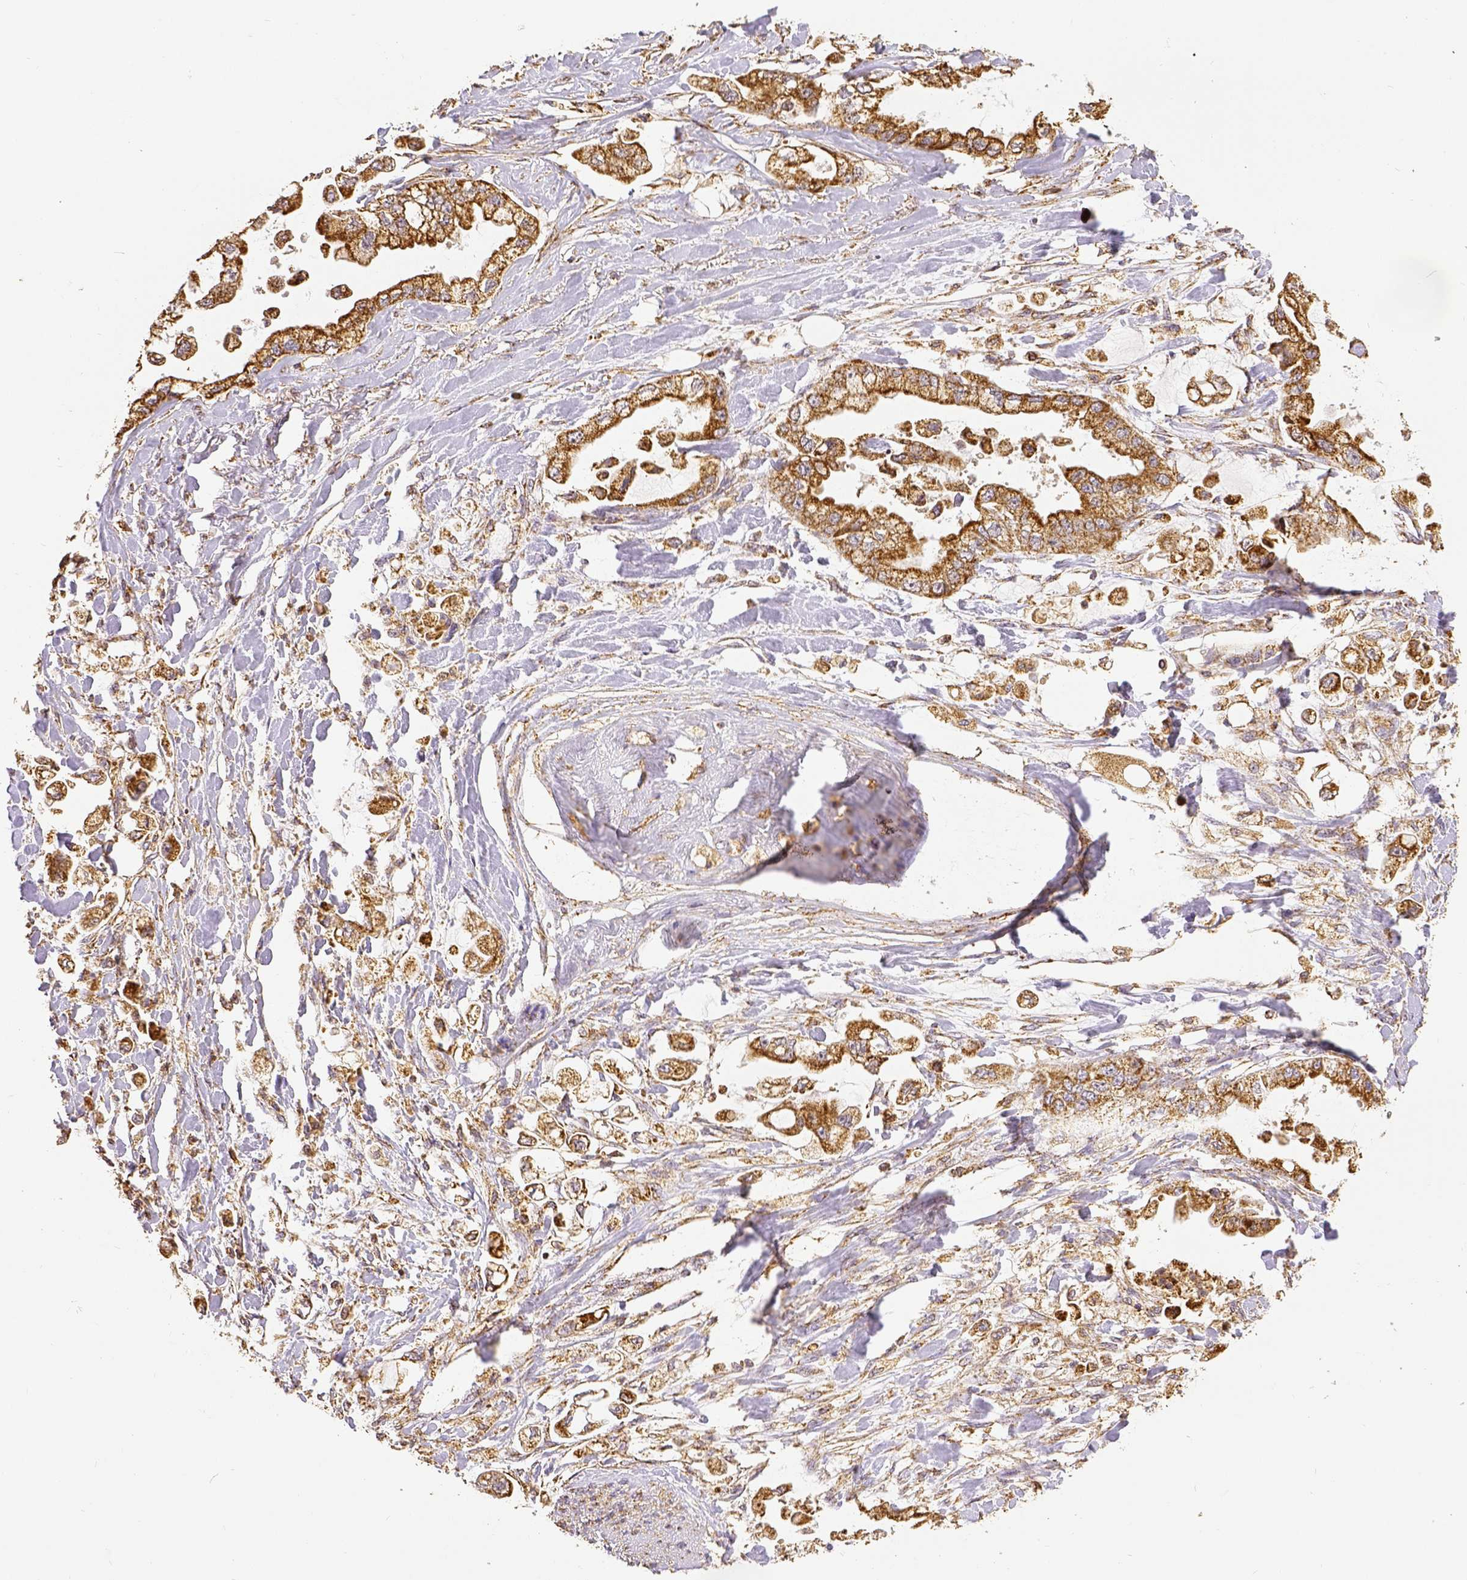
{"staining": {"intensity": "moderate", "quantity": ">75%", "location": "cytoplasmic/membranous"}, "tissue": "stomach cancer", "cell_type": "Tumor cells", "image_type": "cancer", "snomed": [{"axis": "morphology", "description": "Adenocarcinoma, NOS"}, {"axis": "topography", "description": "Stomach"}], "caption": "Stomach adenocarcinoma stained with immunohistochemistry (IHC) reveals moderate cytoplasmic/membranous staining in about >75% of tumor cells. The protein of interest is stained brown, and the nuclei are stained in blue (DAB (3,3'-diaminobenzidine) IHC with brightfield microscopy, high magnification).", "gene": "SDHB", "patient": {"sex": "male", "age": 62}}